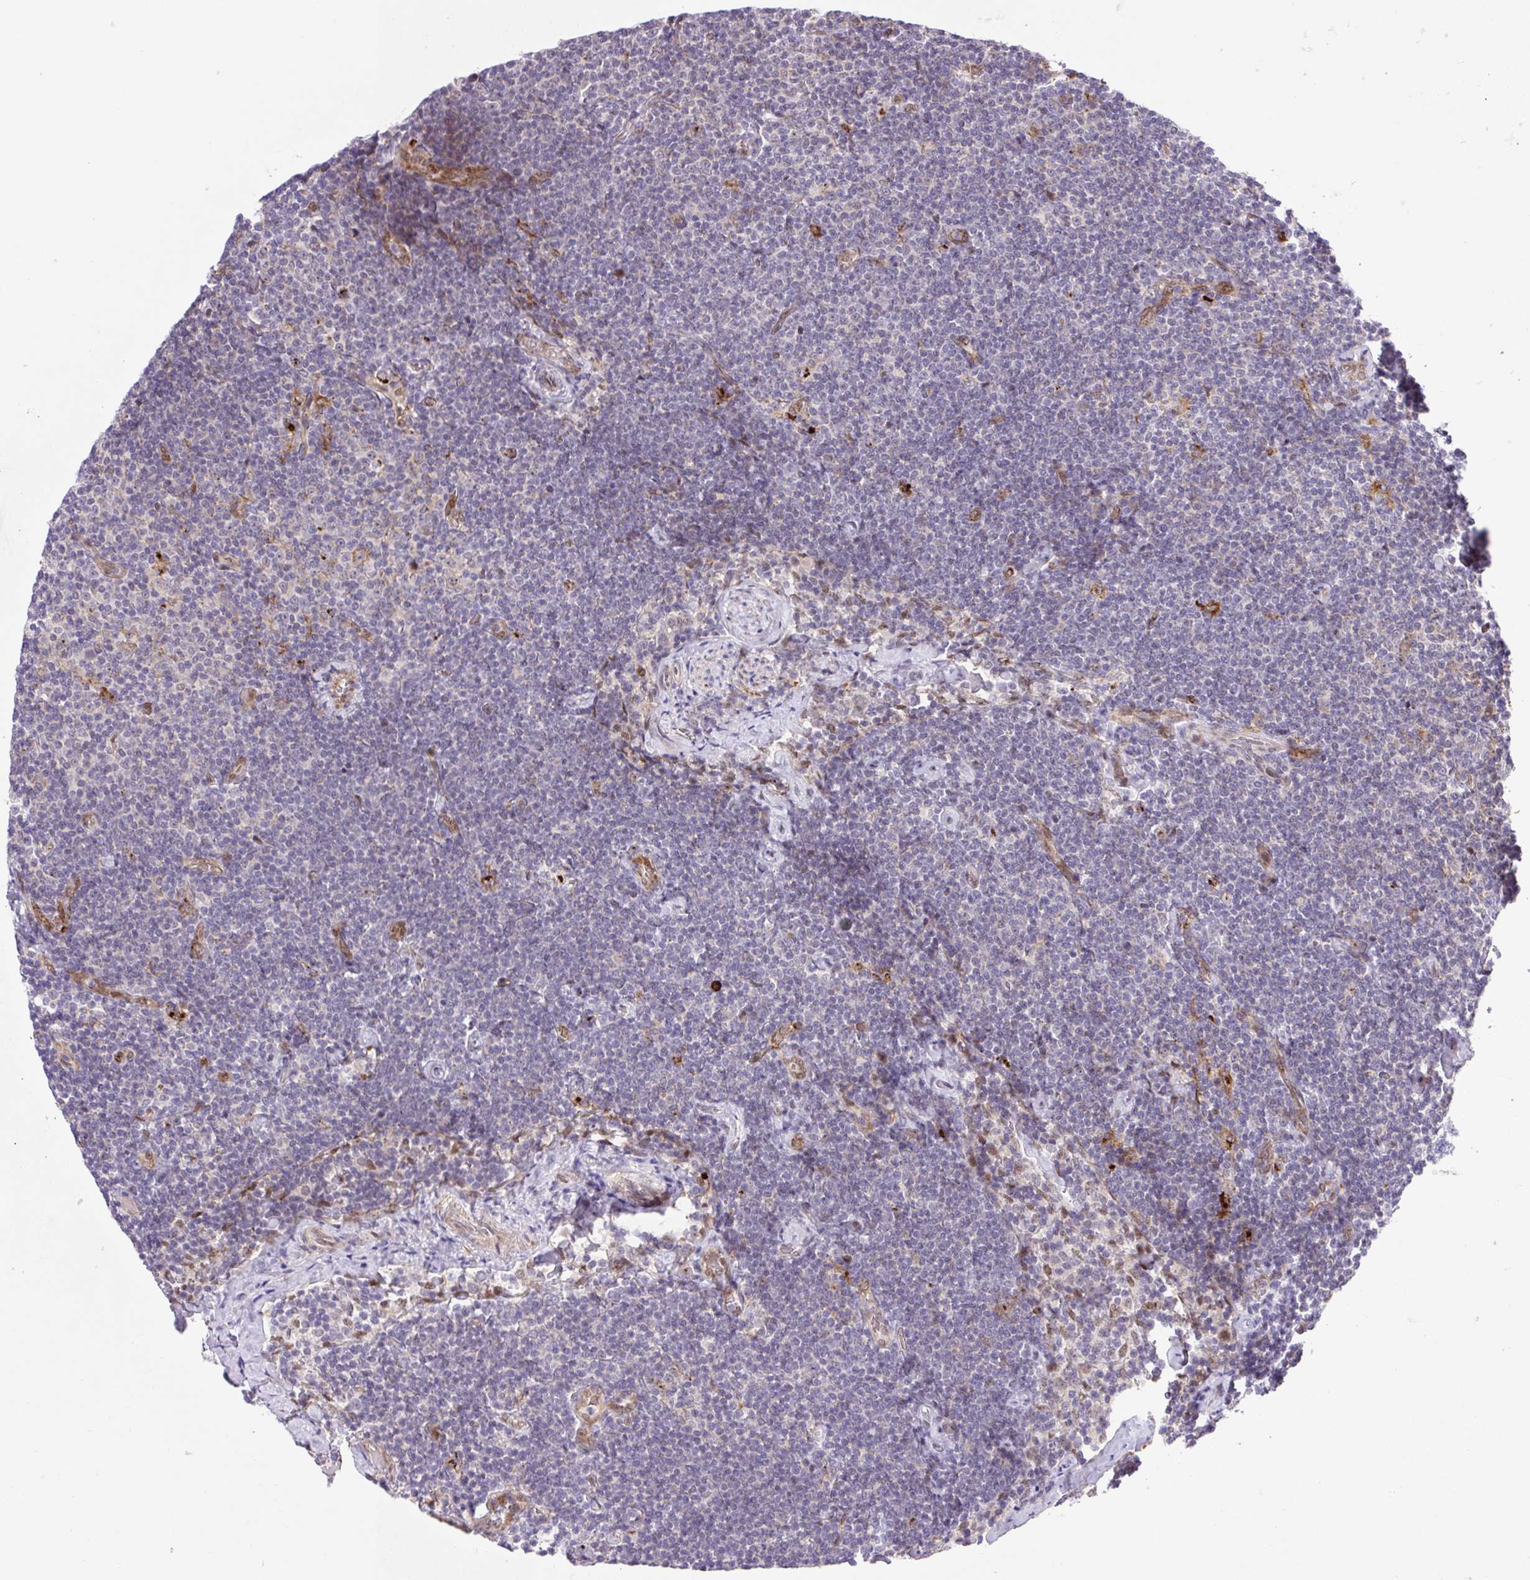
{"staining": {"intensity": "negative", "quantity": "none", "location": "none"}, "tissue": "lymphoma", "cell_type": "Tumor cells", "image_type": "cancer", "snomed": [{"axis": "morphology", "description": "Malignant lymphoma, non-Hodgkin's type, Low grade"}, {"axis": "topography", "description": "Lymph node"}], "caption": "Immunohistochemistry histopathology image of neoplastic tissue: lymphoma stained with DAB (3,3'-diaminobenzidine) shows no significant protein staining in tumor cells.", "gene": "ERG", "patient": {"sex": "male", "age": 81}}